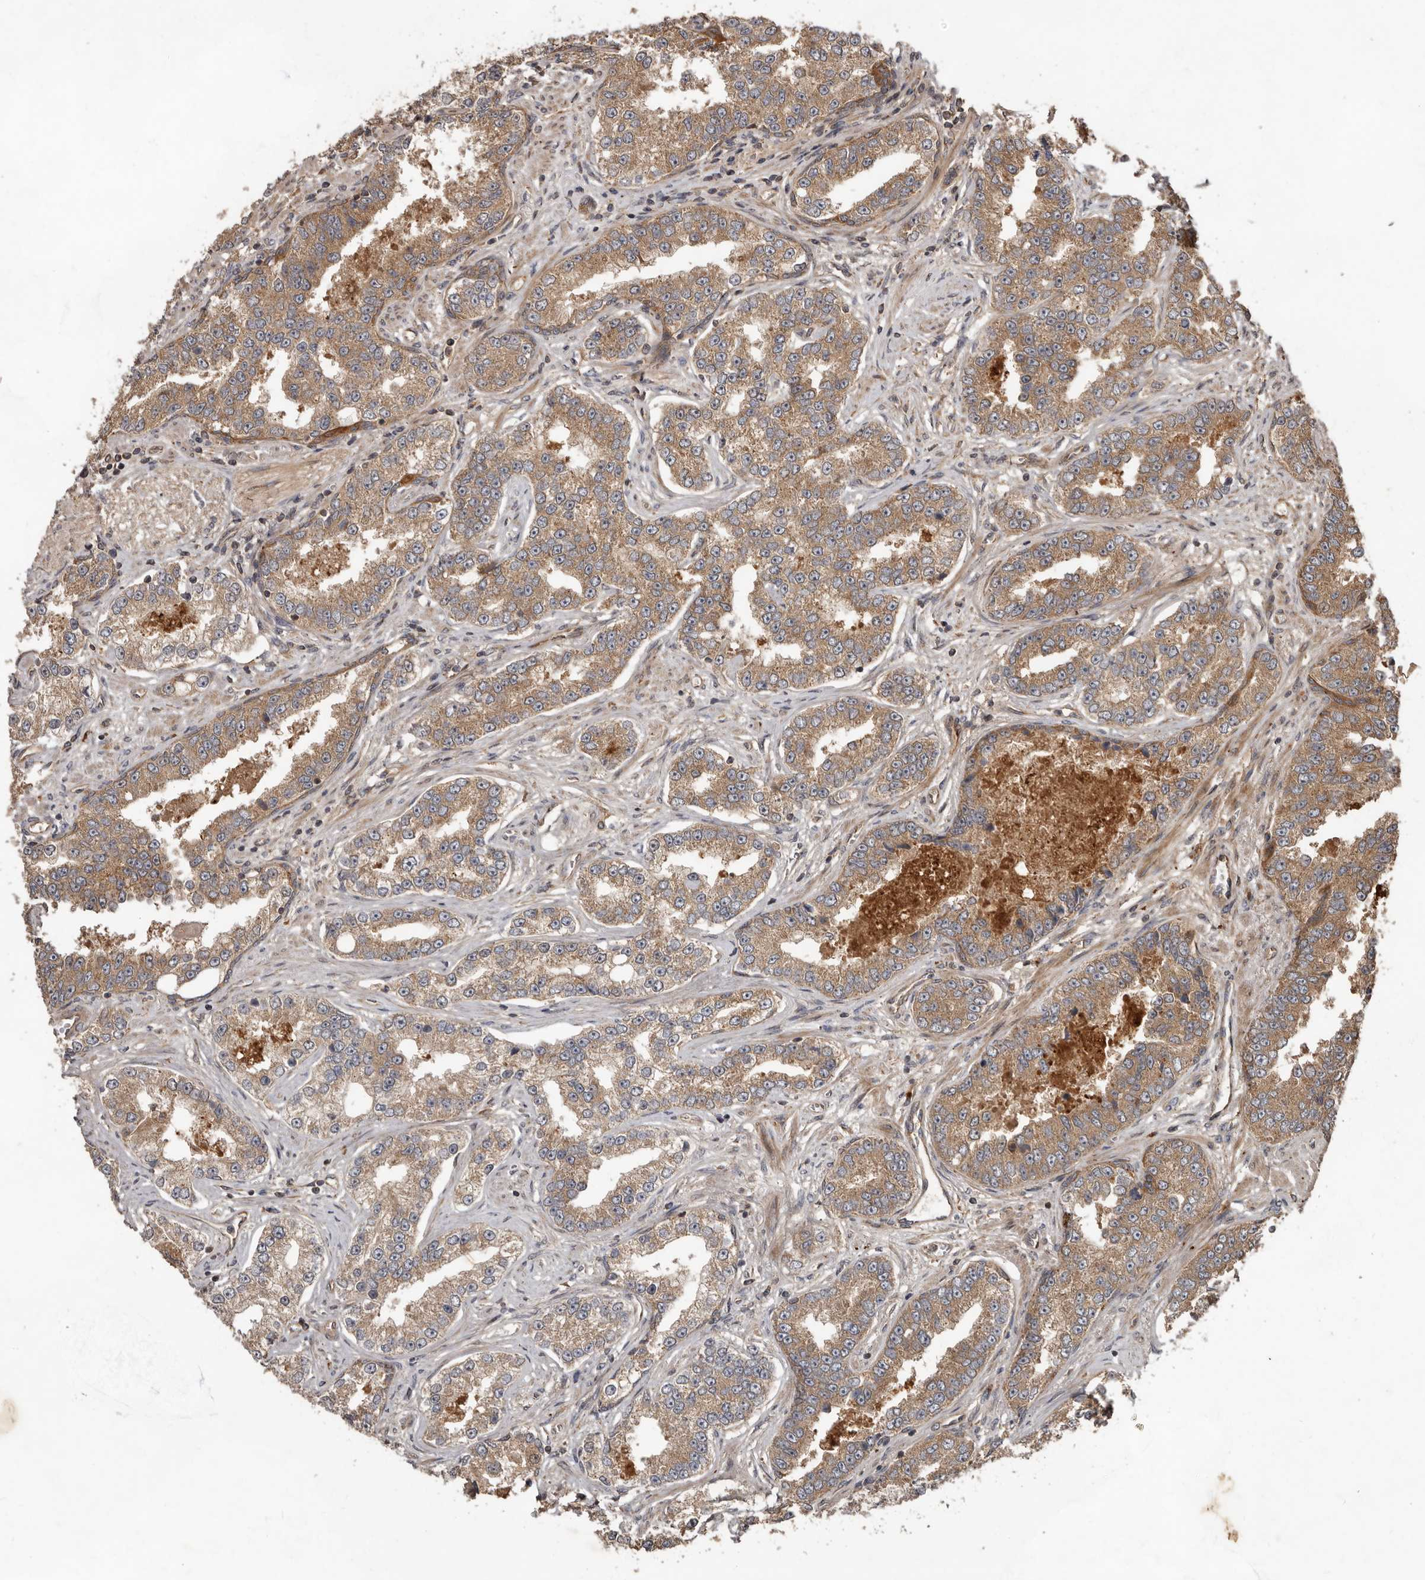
{"staining": {"intensity": "moderate", "quantity": ">75%", "location": "cytoplasmic/membranous"}, "tissue": "prostate cancer", "cell_type": "Tumor cells", "image_type": "cancer", "snomed": [{"axis": "morphology", "description": "Normal tissue, NOS"}, {"axis": "morphology", "description": "Adenocarcinoma, High grade"}, {"axis": "topography", "description": "Prostate"}], "caption": "Moderate cytoplasmic/membranous staining for a protein is appreciated in approximately >75% of tumor cells of prostate cancer using immunohistochemistry.", "gene": "STK36", "patient": {"sex": "male", "age": 83}}